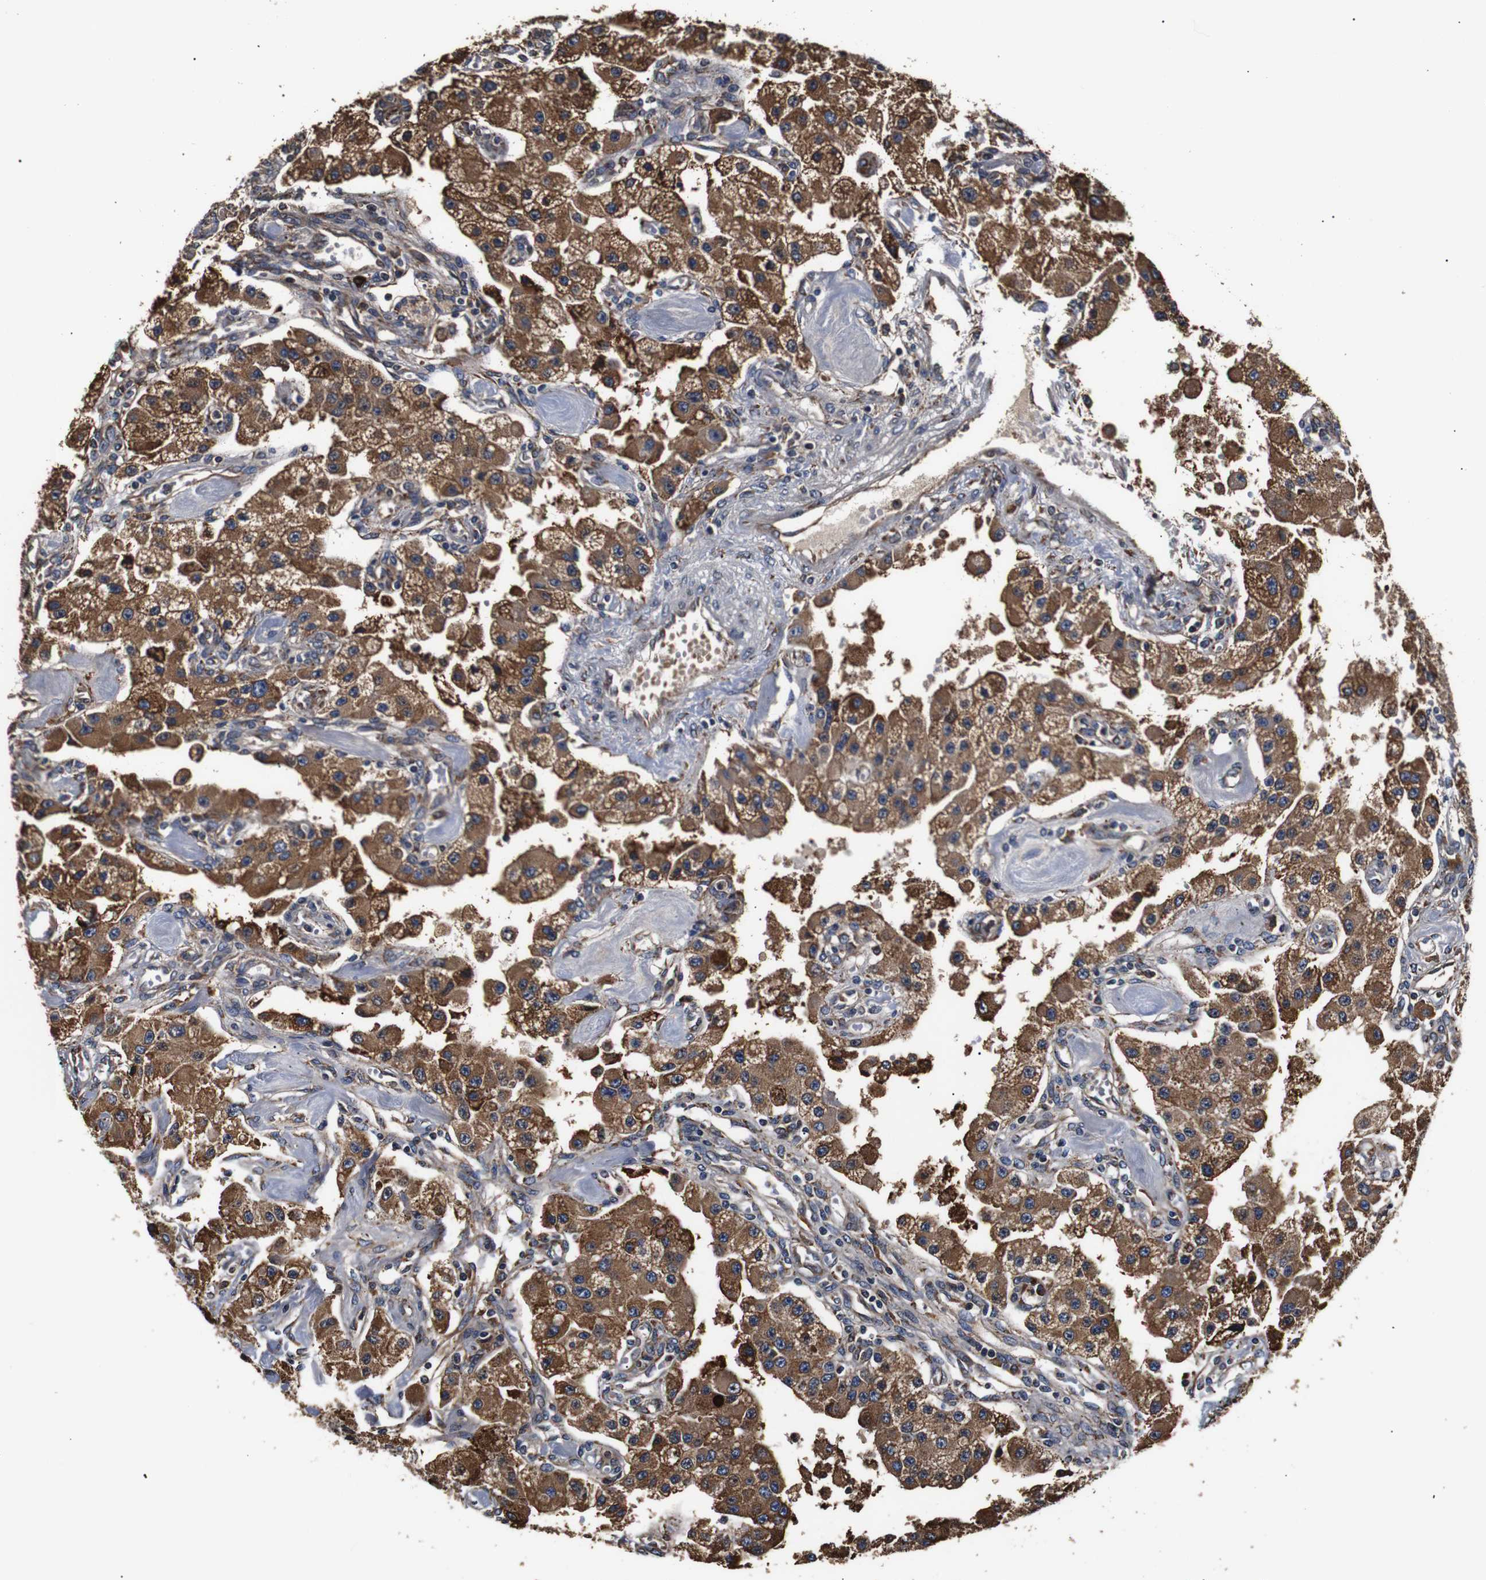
{"staining": {"intensity": "moderate", "quantity": ">75%", "location": "cytoplasmic/membranous"}, "tissue": "carcinoid", "cell_type": "Tumor cells", "image_type": "cancer", "snomed": [{"axis": "morphology", "description": "Carcinoid, malignant, NOS"}, {"axis": "topography", "description": "Pancreas"}], "caption": "Moderate cytoplasmic/membranous expression for a protein is appreciated in about >75% of tumor cells of carcinoid (malignant) using IHC.", "gene": "HHIP", "patient": {"sex": "male", "age": 41}}